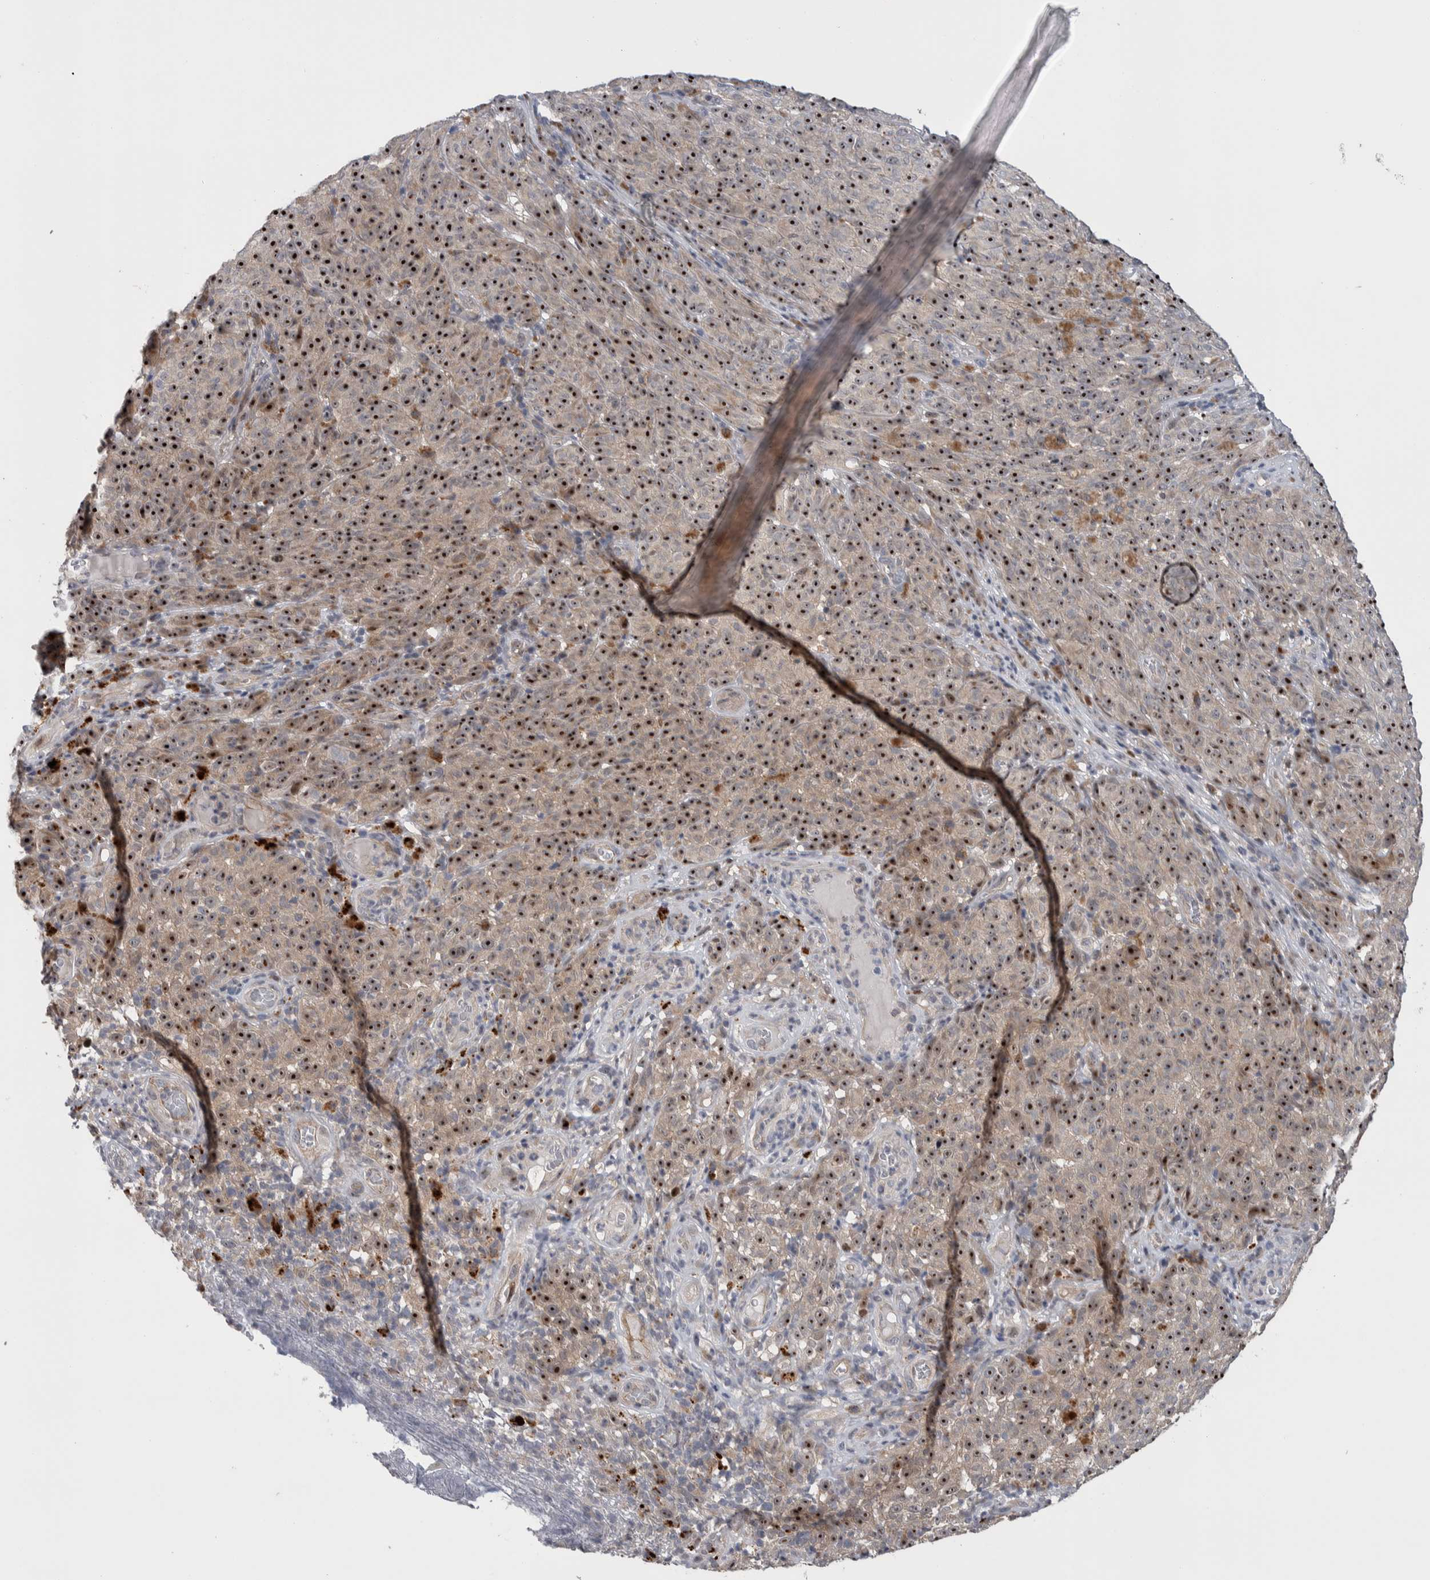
{"staining": {"intensity": "strong", "quantity": ">75%", "location": "nuclear"}, "tissue": "melanoma", "cell_type": "Tumor cells", "image_type": "cancer", "snomed": [{"axis": "morphology", "description": "Malignant melanoma, NOS"}, {"axis": "topography", "description": "Skin"}], "caption": "Malignant melanoma was stained to show a protein in brown. There is high levels of strong nuclear expression in about >75% of tumor cells.", "gene": "PRRG4", "patient": {"sex": "female", "age": 82}}